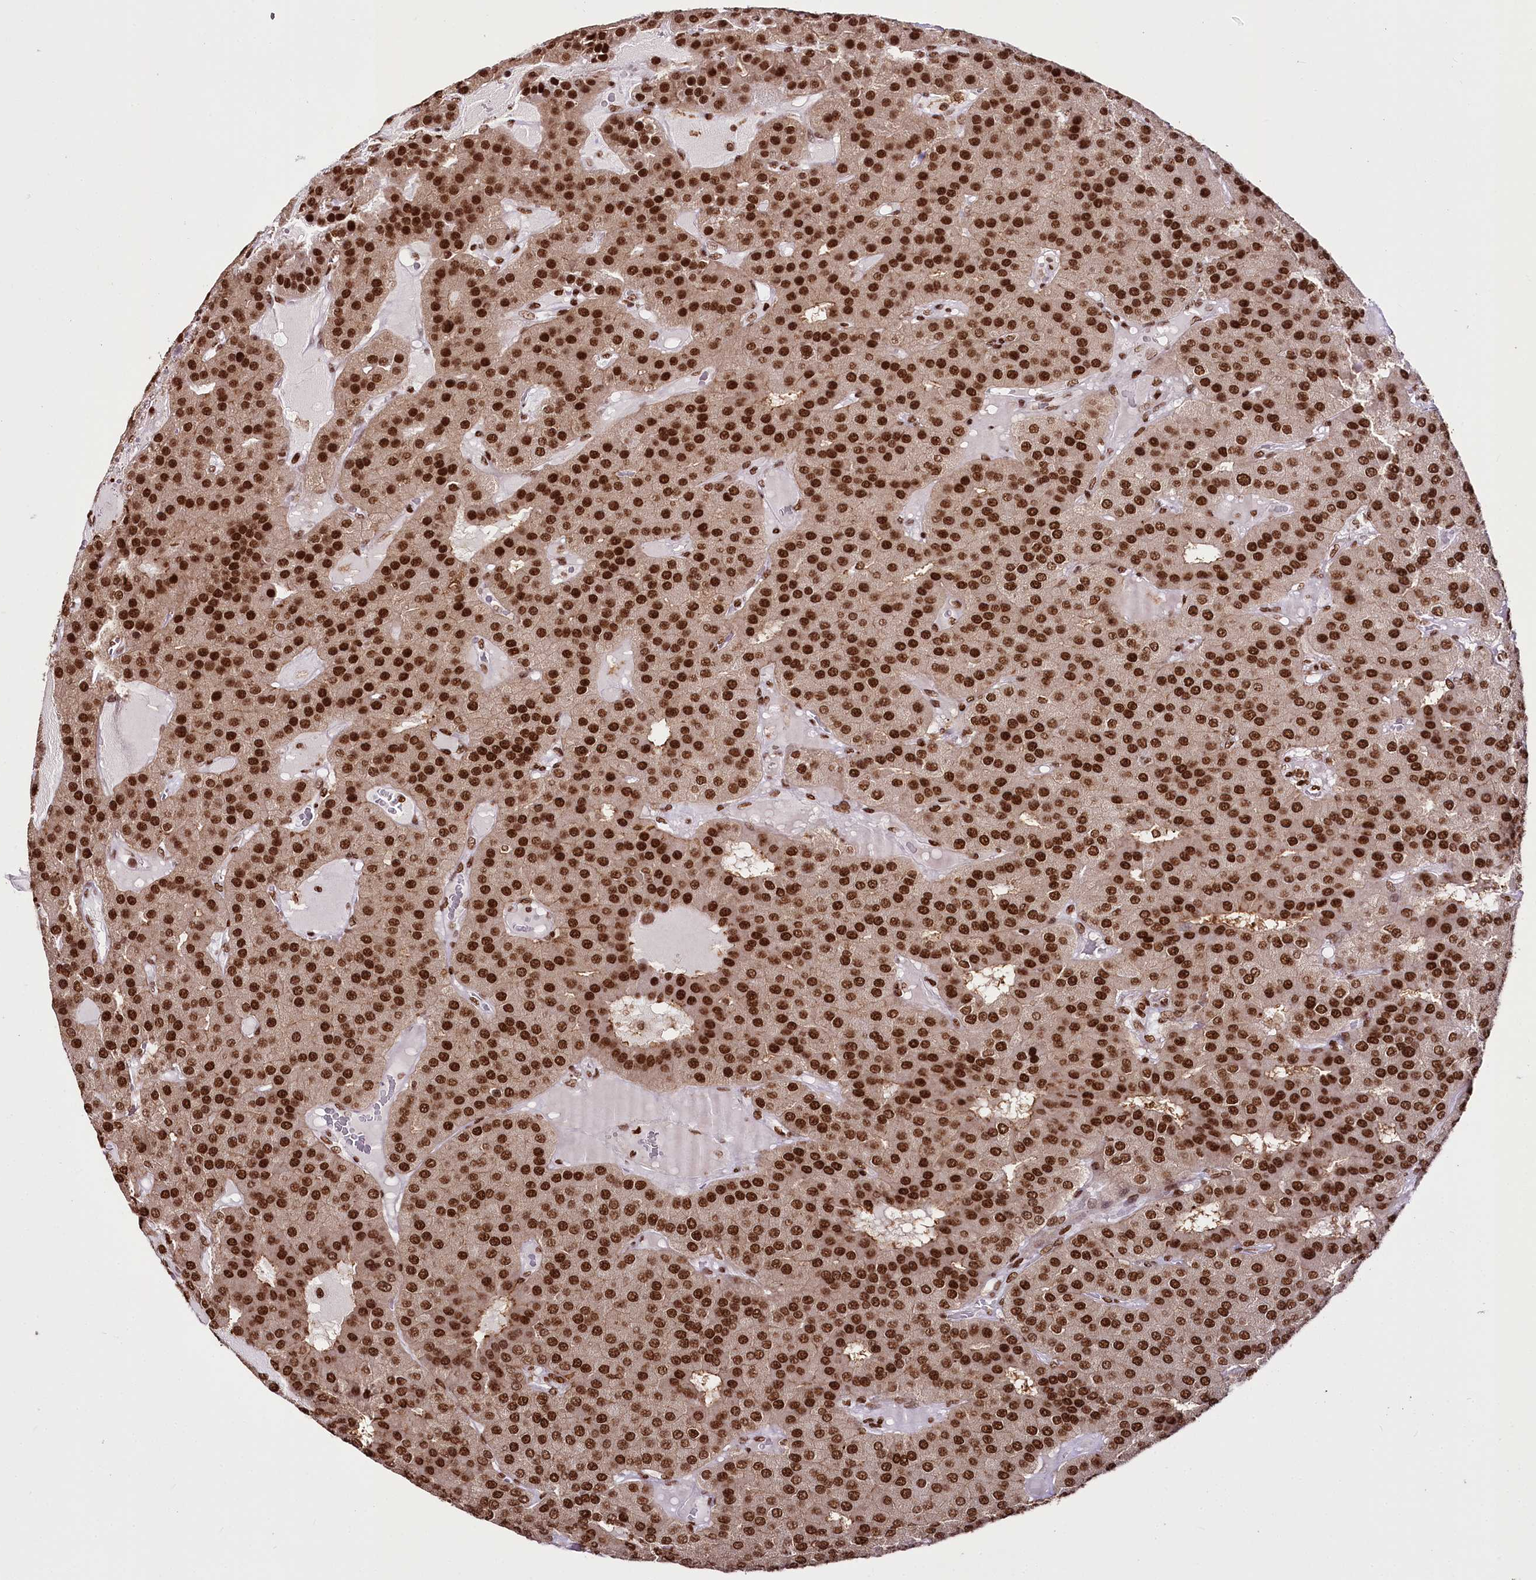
{"staining": {"intensity": "strong", "quantity": ">75%", "location": "nuclear"}, "tissue": "parathyroid gland", "cell_type": "Glandular cells", "image_type": "normal", "snomed": [{"axis": "morphology", "description": "Normal tissue, NOS"}, {"axis": "morphology", "description": "Adenoma, NOS"}, {"axis": "topography", "description": "Parathyroid gland"}], "caption": "Immunohistochemistry (DAB) staining of normal human parathyroid gland demonstrates strong nuclear protein expression in approximately >75% of glandular cells.", "gene": "SMARCE1", "patient": {"sex": "female", "age": 86}}